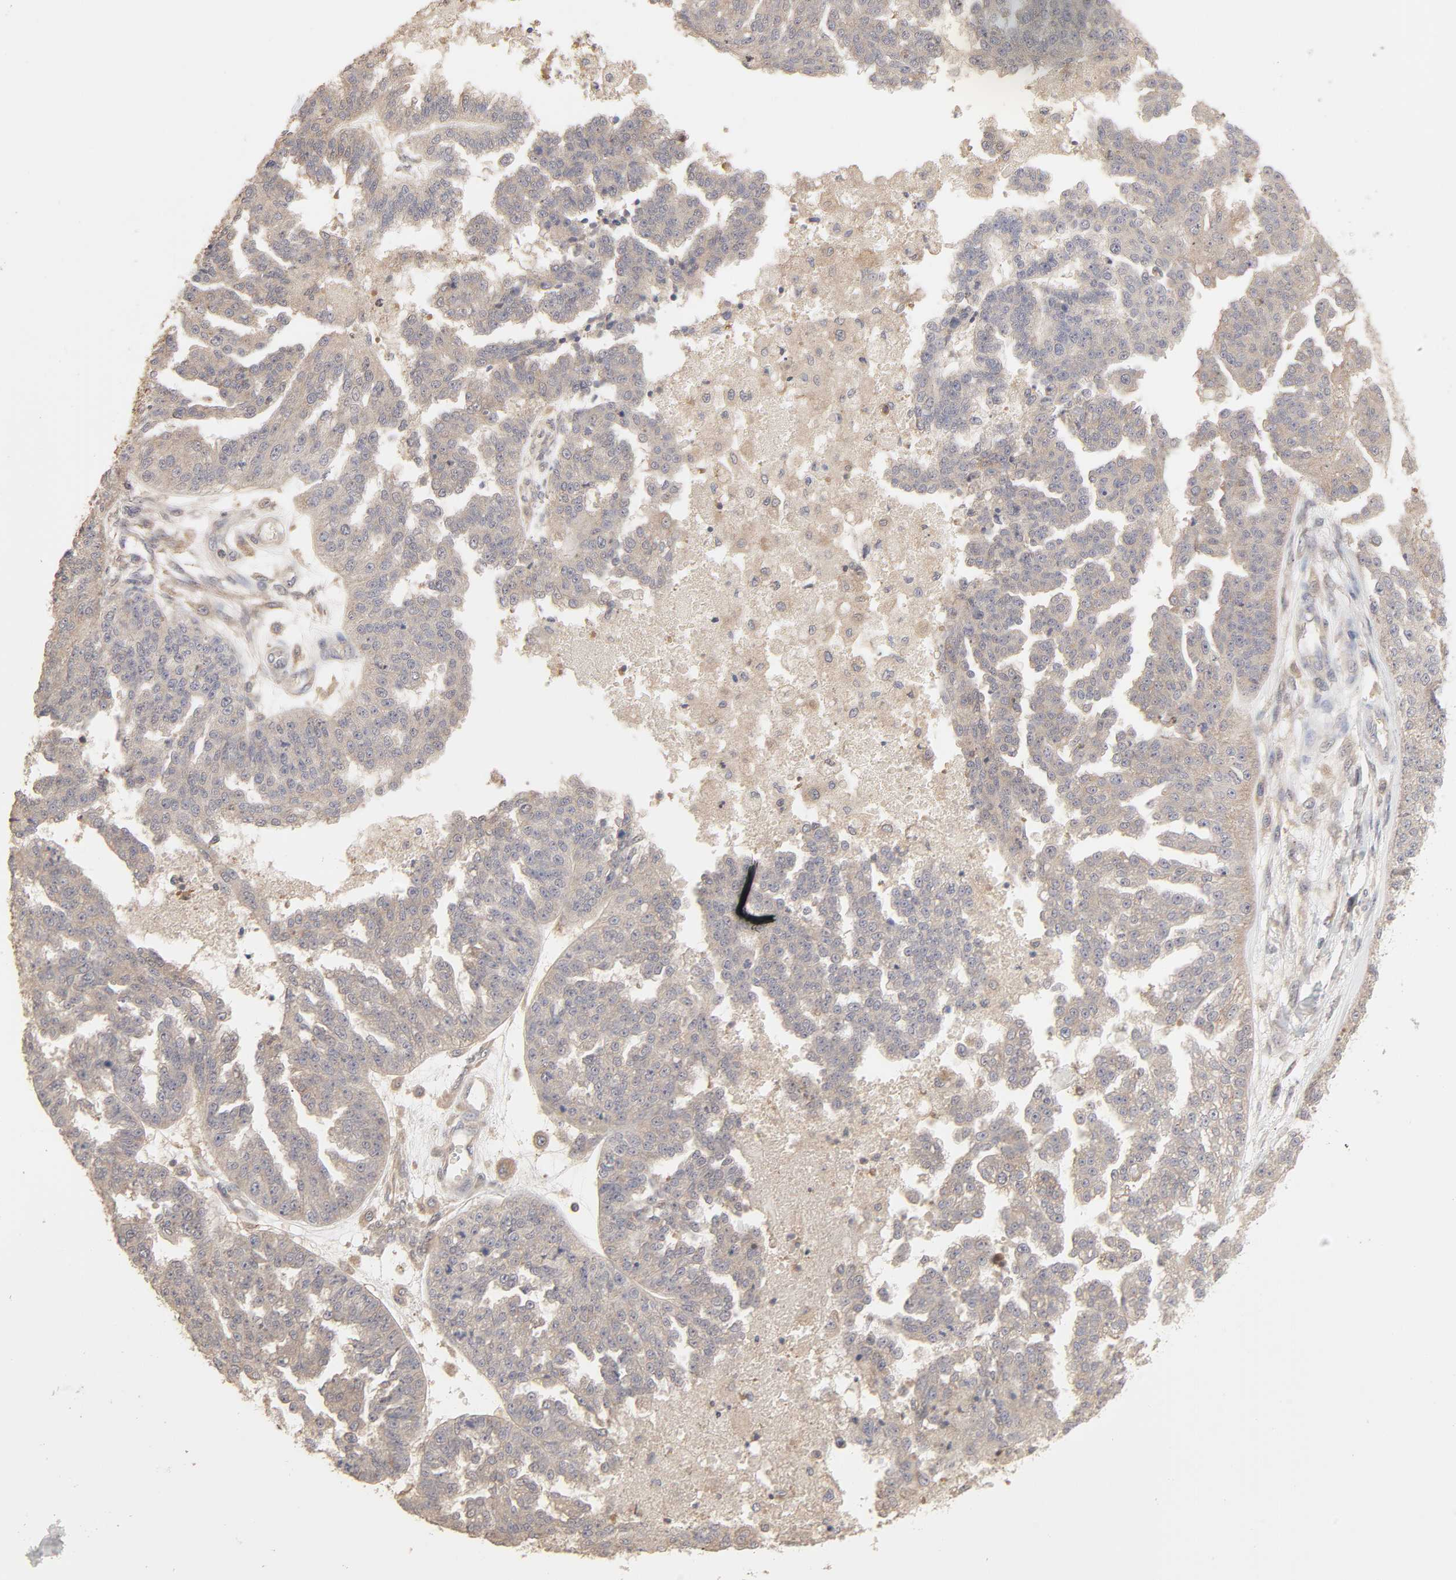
{"staining": {"intensity": "weak", "quantity": "25%-75%", "location": "cytoplasmic/membranous"}, "tissue": "ovarian cancer", "cell_type": "Tumor cells", "image_type": "cancer", "snomed": [{"axis": "morphology", "description": "Cystadenocarcinoma, serous, NOS"}, {"axis": "topography", "description": "Ovary"}], "caption": "Serous cystadenocarcinoma (ovarian) stained for a protein (brown) shows weak cytoplasmic/membranous positive positivity in approximately 25%-75% of tumor cells.", "gene": "AP1G2", "patient": {"sex": "female", "age": 58}}